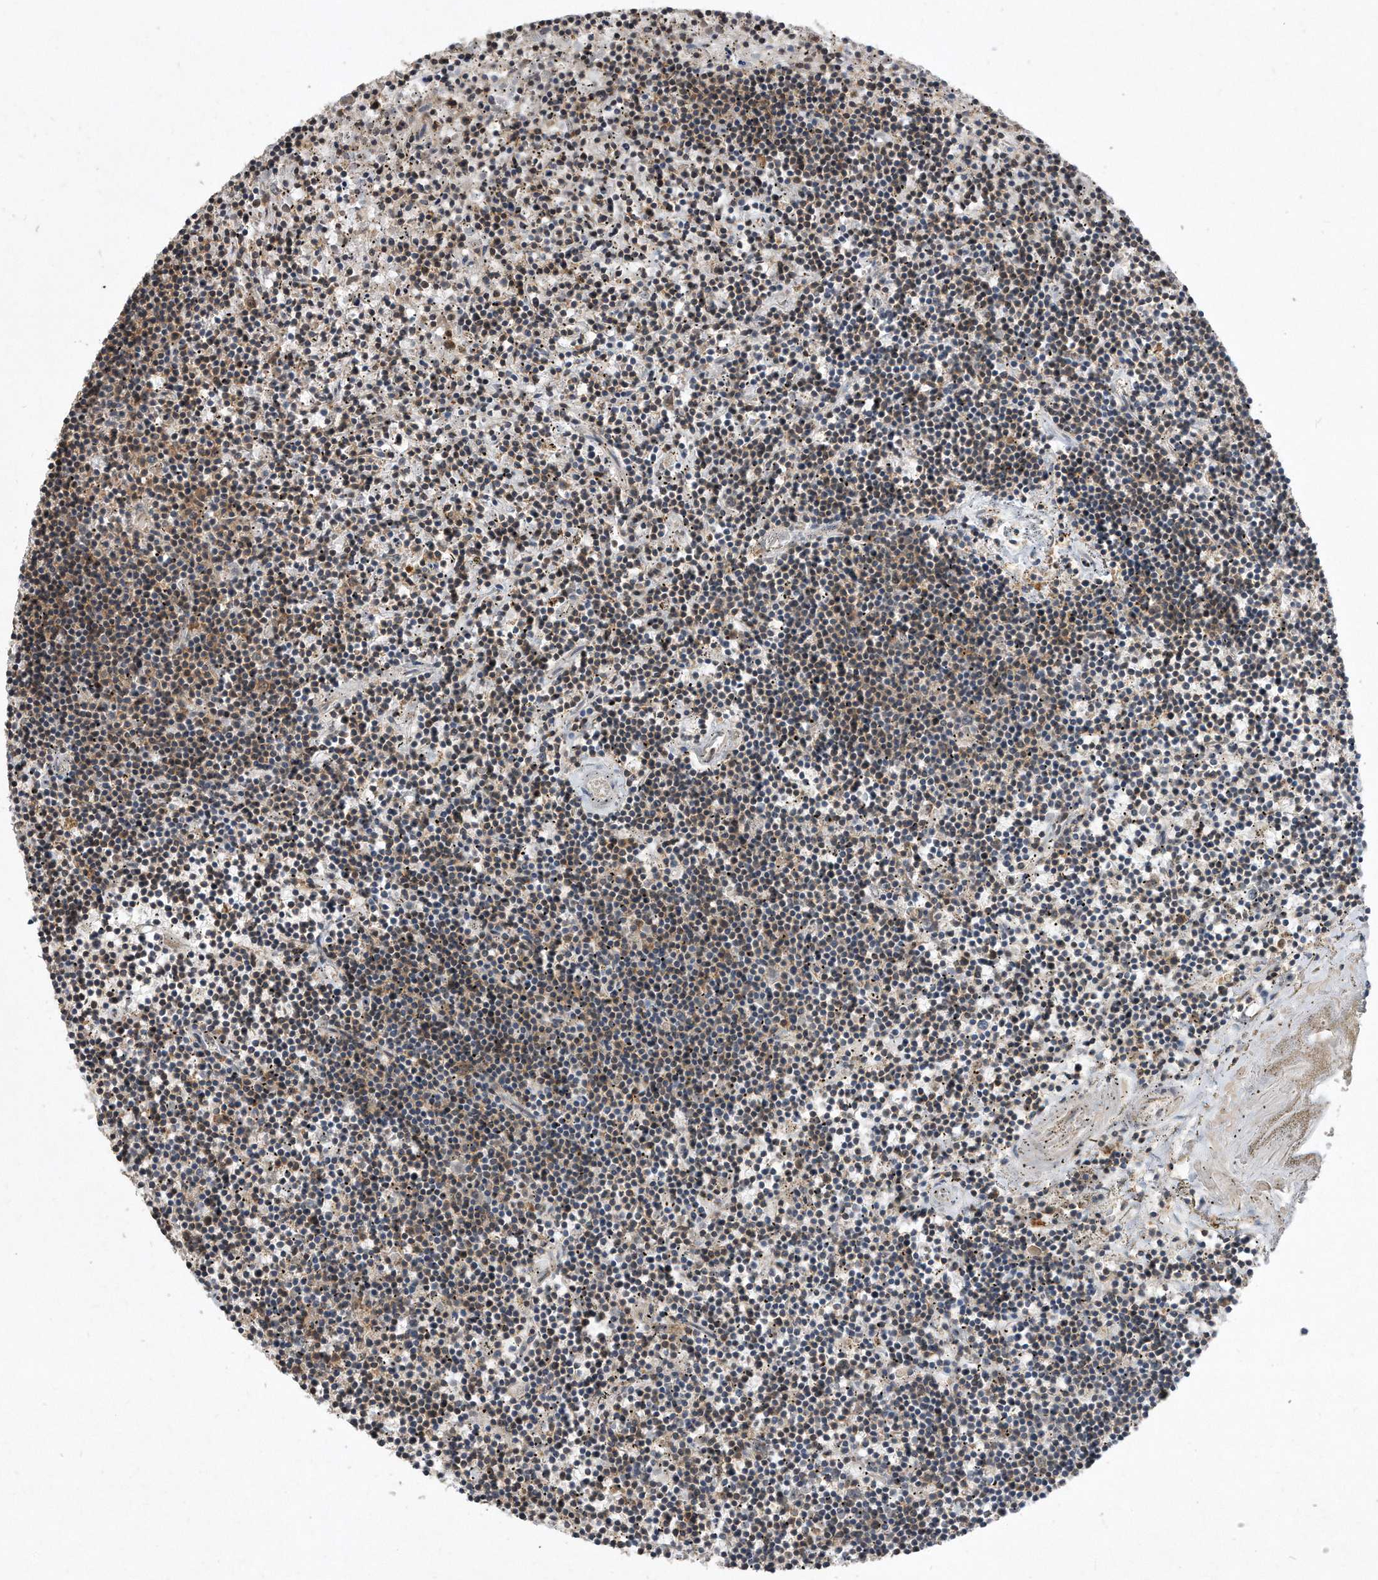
{"staining": {"intensity": "weak", "quantity": "<25%", "location": "cytoplasmic/membranous"}, "tissue": "lymphoma", "cell_type": "Tumor cells", "image_type": "cancer", "snomed": [{"axis": "morphology", "description": "Malignant lymphoma, non-Hodgkin's type, Low grade"}, {"axis": "topography", "description": "Spleen"}], "caption": "High power microscopy image of an immunohistochemistry photomicrograph of low-grade malignant lymphoma, non-Hodgkin's type, revealing no significant positivity in tumor cells.", "gene": "PGBD2", "patient": {"sex": "male", "age": 76}}